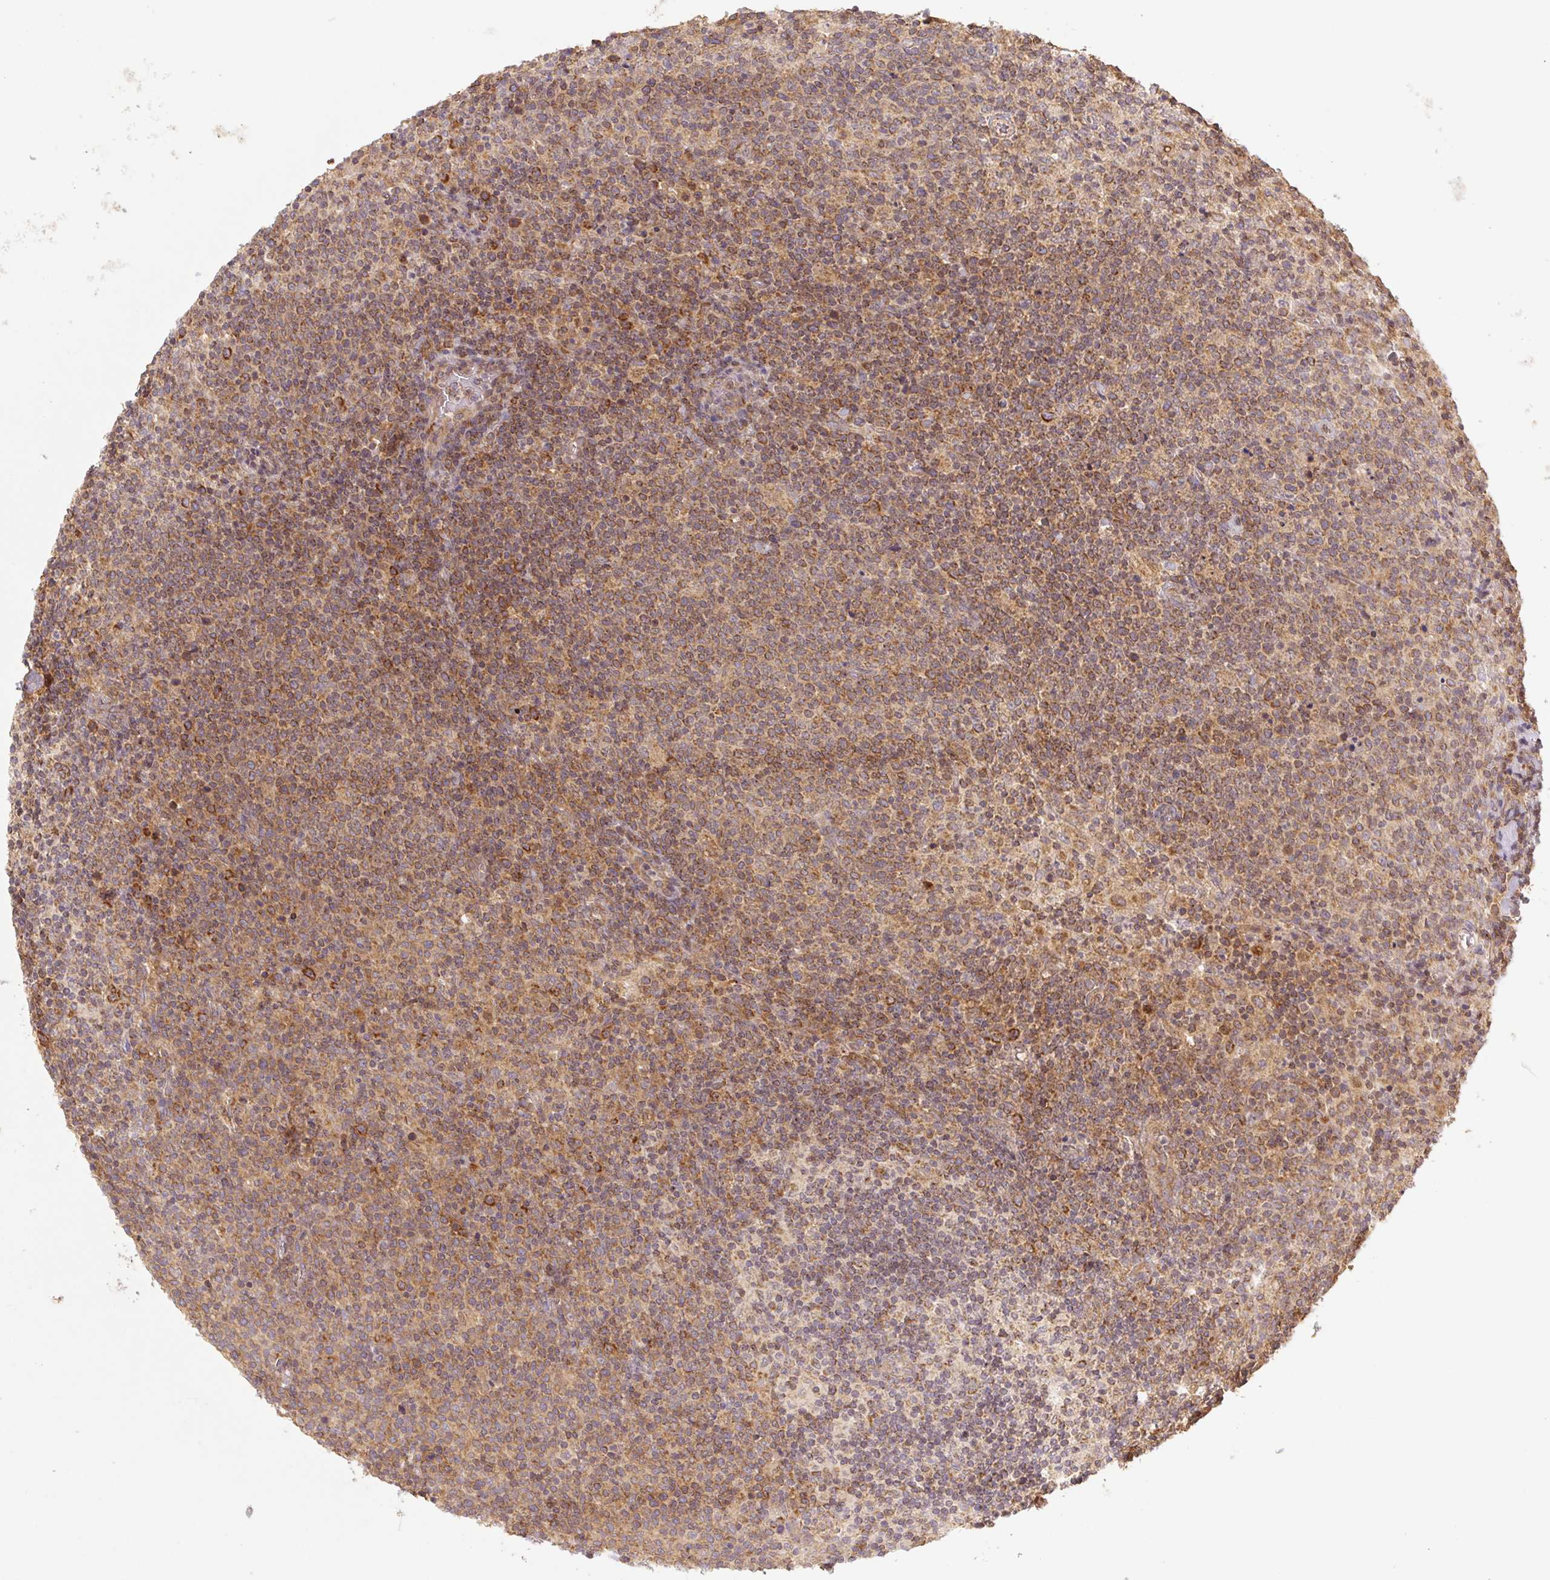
{"staining": {"intensity": "moderate", "quantity": ">75%", "location": "cytoplasmic/membranous"}, "tissue": "lymphoma", "cell_type": "Tumor cells", "image_type": "cancer", "snomed": [{"axis": "morphology", "description": "Malignant lymphoma, non-Hodgkin's type, High grade"}, {"axis": "topography", "description": "Lymph node"}], "caption": "This is an image of immunohistochemistry staining of high-grade malignant lymphoma, non-Hodgkin's type, which shows moderate positivity in the cytoplasmic/membranous of tumor cells.", "gene": "MTHFD1", "patient": {"sex": "male", "age": 61}}